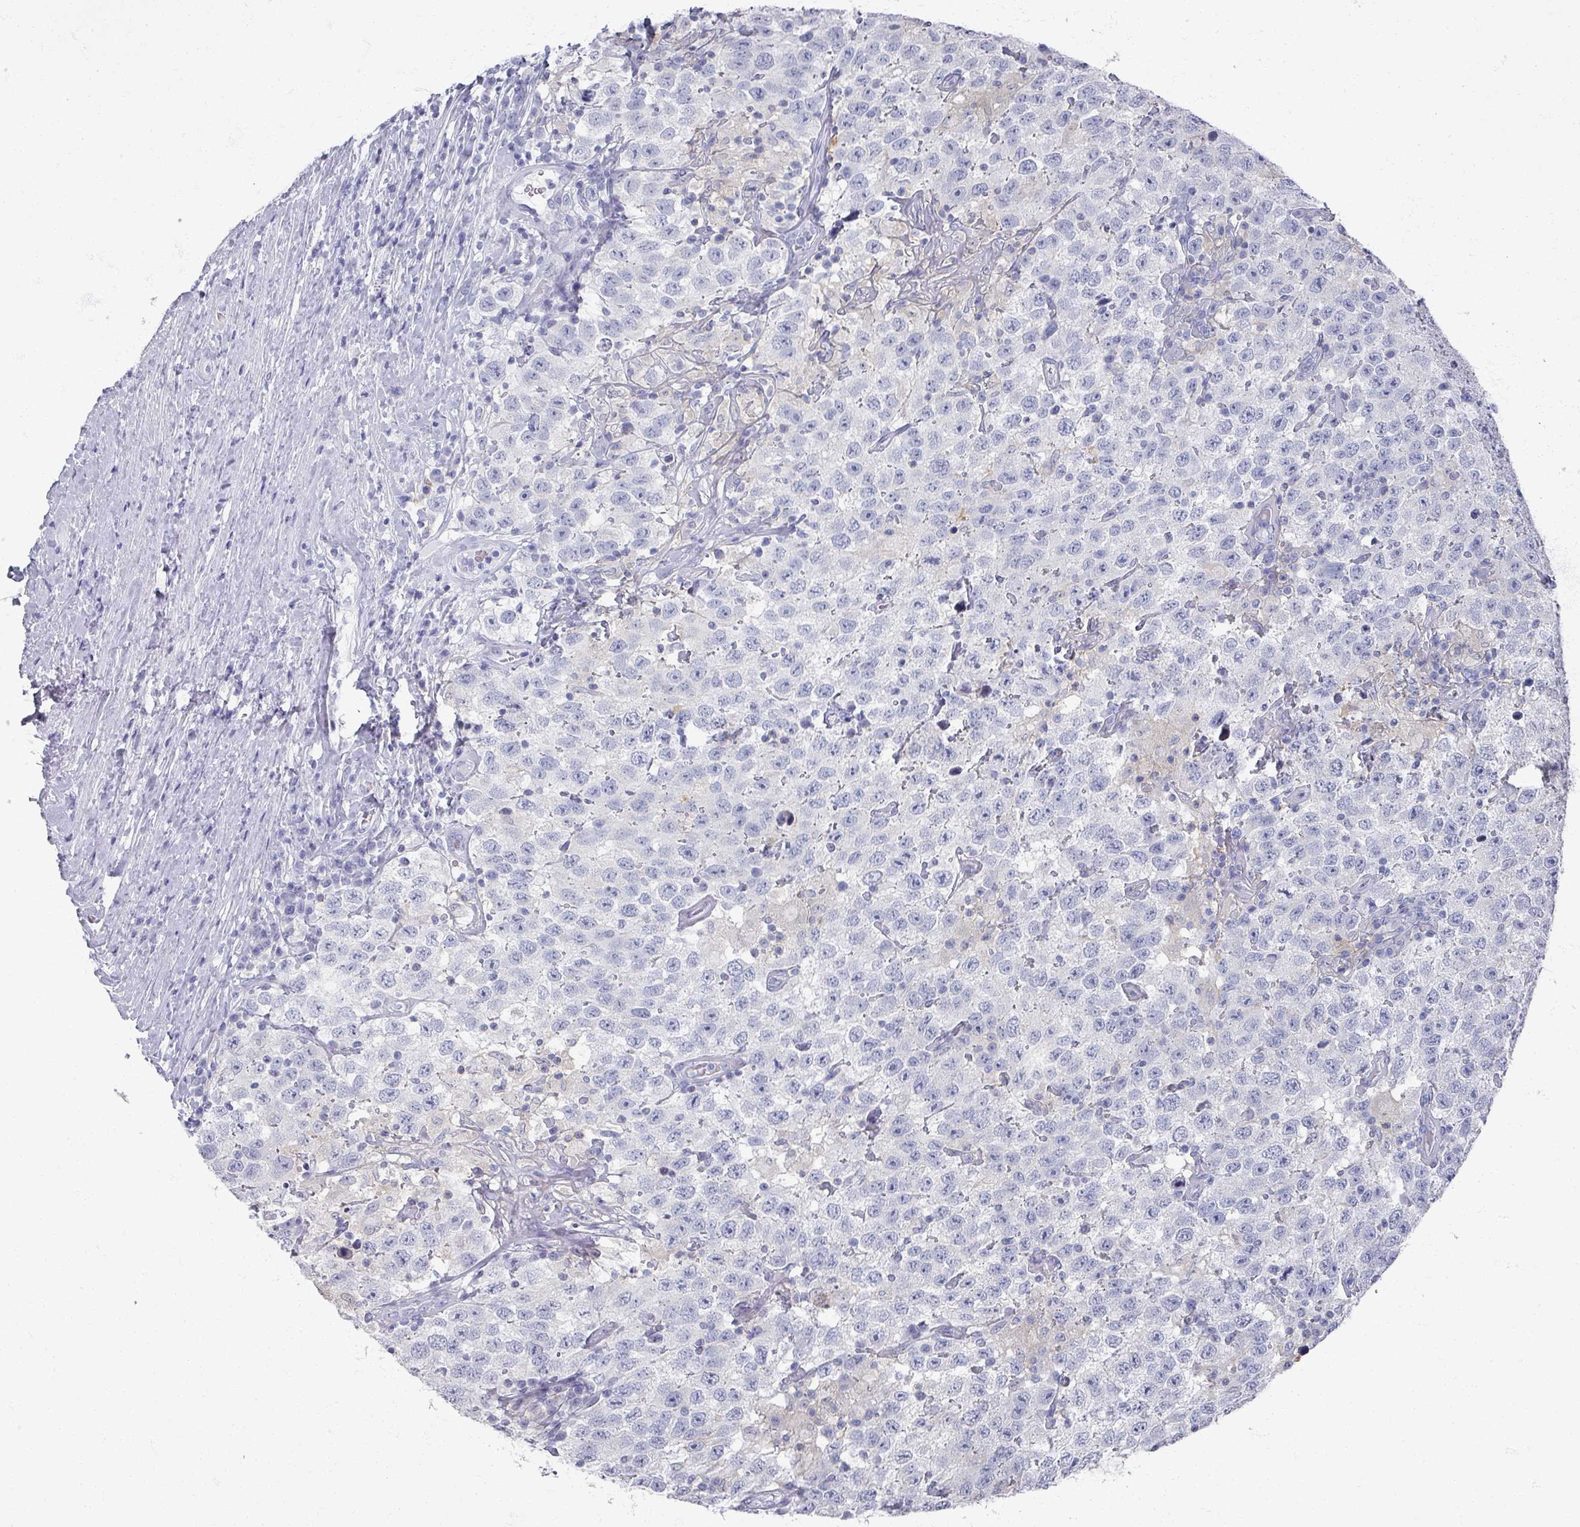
{"staining": {"intensity": "negative", "quantity": "none", "location": "none"}, "tissue": "testis cancer", "cell_type": "Tumor cells", "image_type": "cancer", "snomed": [{"axis": "morphology", "description": "Seminoma, NOS"}, {"axis": "topography", "description": "Testis"}], "caption": "Seminoma (testis) stained for a protein using IHC exhibits no expression tumor cells.", "gene": "OMG", "patient": {"sex": "male", "age": 41}}